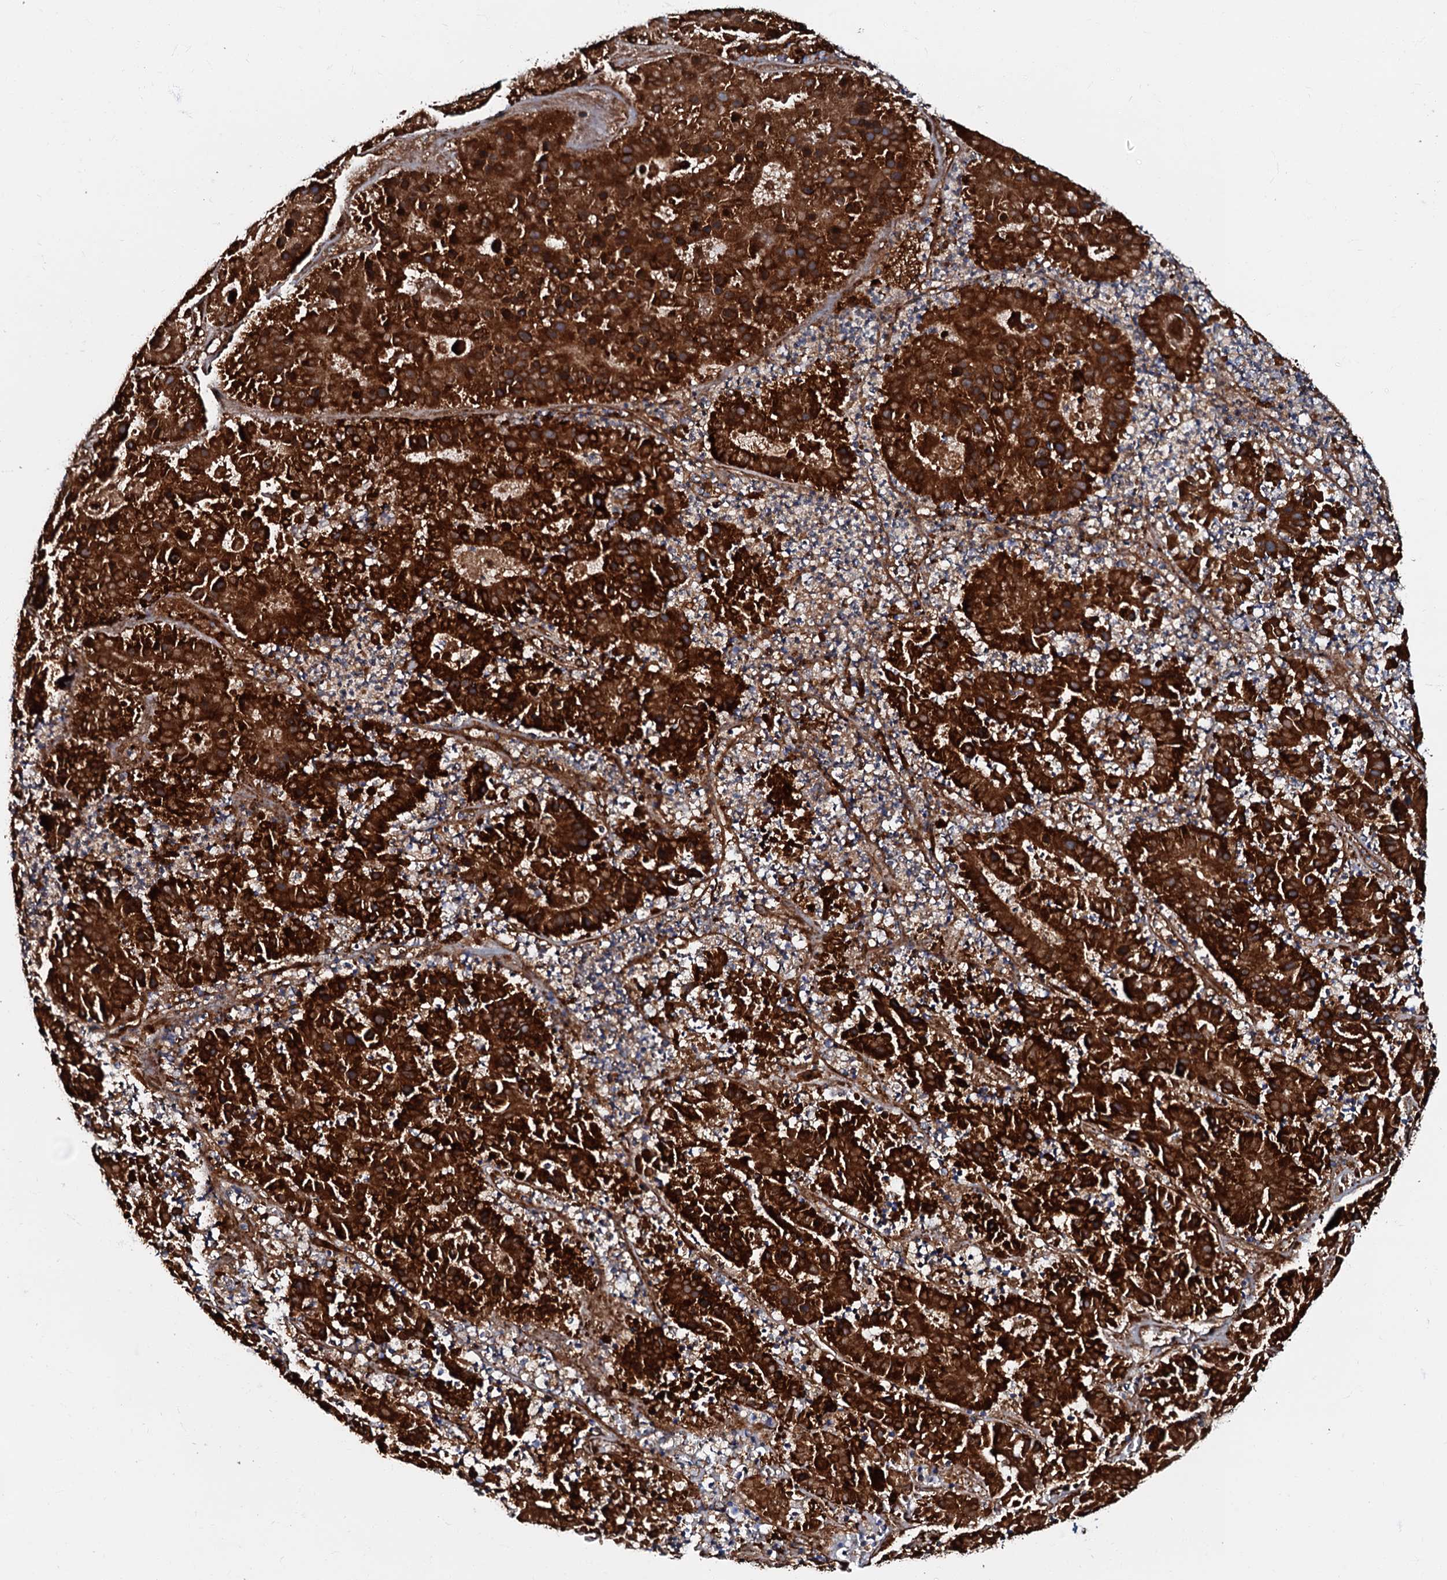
{"staining": {"intensity": "strong", "quantity": ">75%", "location": "cytoplasmic/membranous"}, "tissue": "pancreatic cancer", "cell_type": "Tumor cells", "image_type": "cancer", "snomed": [{"axis": "morphology", "description": "Adenocarcinoma, NOS"}, {"axis": "topography", "description": "Pancreas"}], "caption": "Immunohistochemistry (IHC) image of neoplastic tissue: pancreatic cancer (adenocarcinoma) stained using immunohistochemistry (IHC) exhibits high levels of strong protein expression localized specifically in the cytoplasmic/membranous of tumor cells, appearing as a cytoplasmic/membranous brown color.", "gene": "BLOC1S6", "patient": {"sex": "male", "age": 50}}